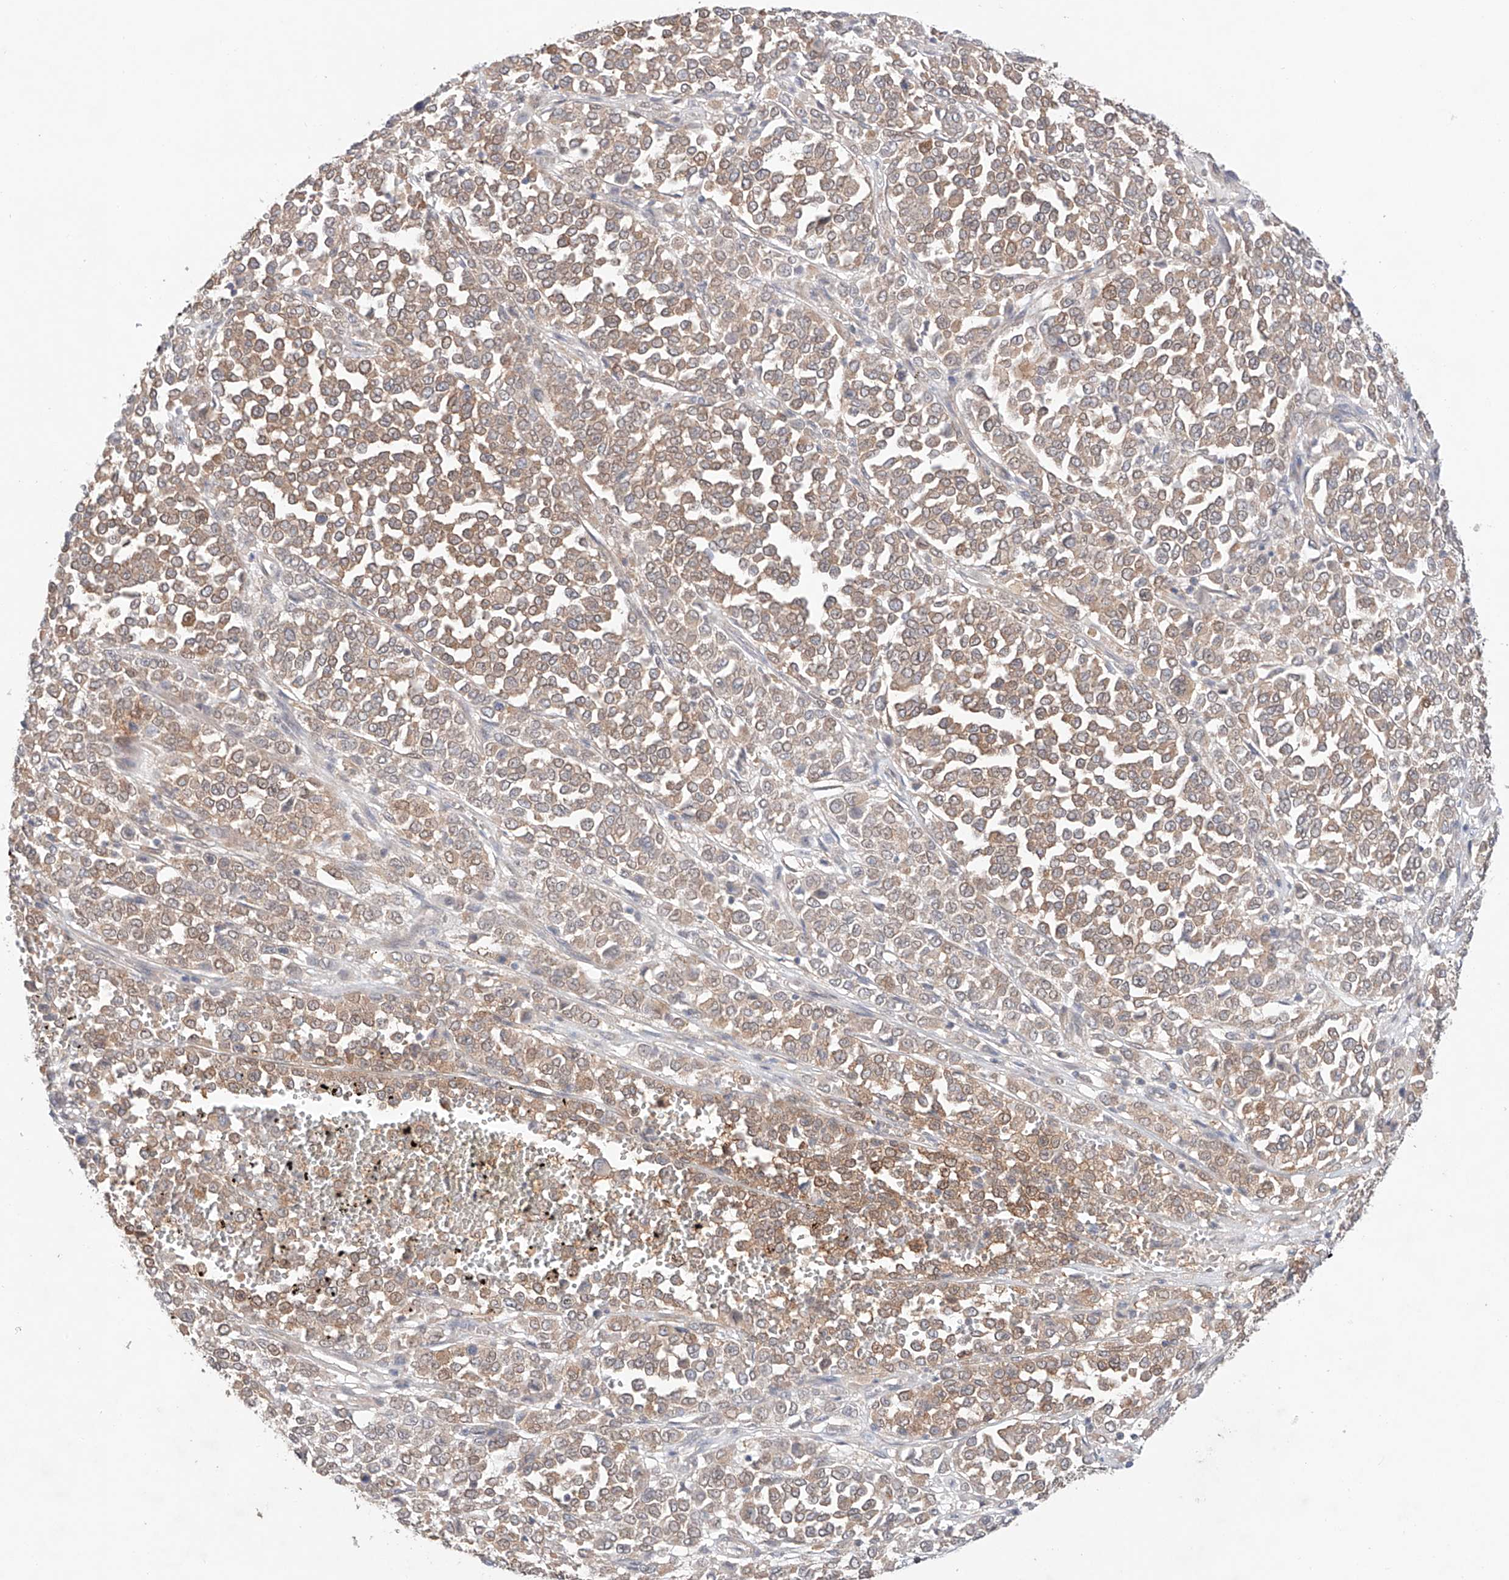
{"staining": {"intensity": "moderate", "quantity": "25%-75%", "location": "cytoplasmic/membranous"}, "tissue": "melanoma", "cell_type": "Tumor cells", "image_type": "cancer", "snomed": [{"axis": "morphology", "description": "Malignant melanoma, Metastatic site"}, {"axis": "topography", "description": "Pancreas"}], "caption": "Malignant melanoma (metastatic site) stained with a protein marker reveals moderate staining in tumor cells.", "gene": "TSR2", "patient": {"sex": "female", "age": 30}}